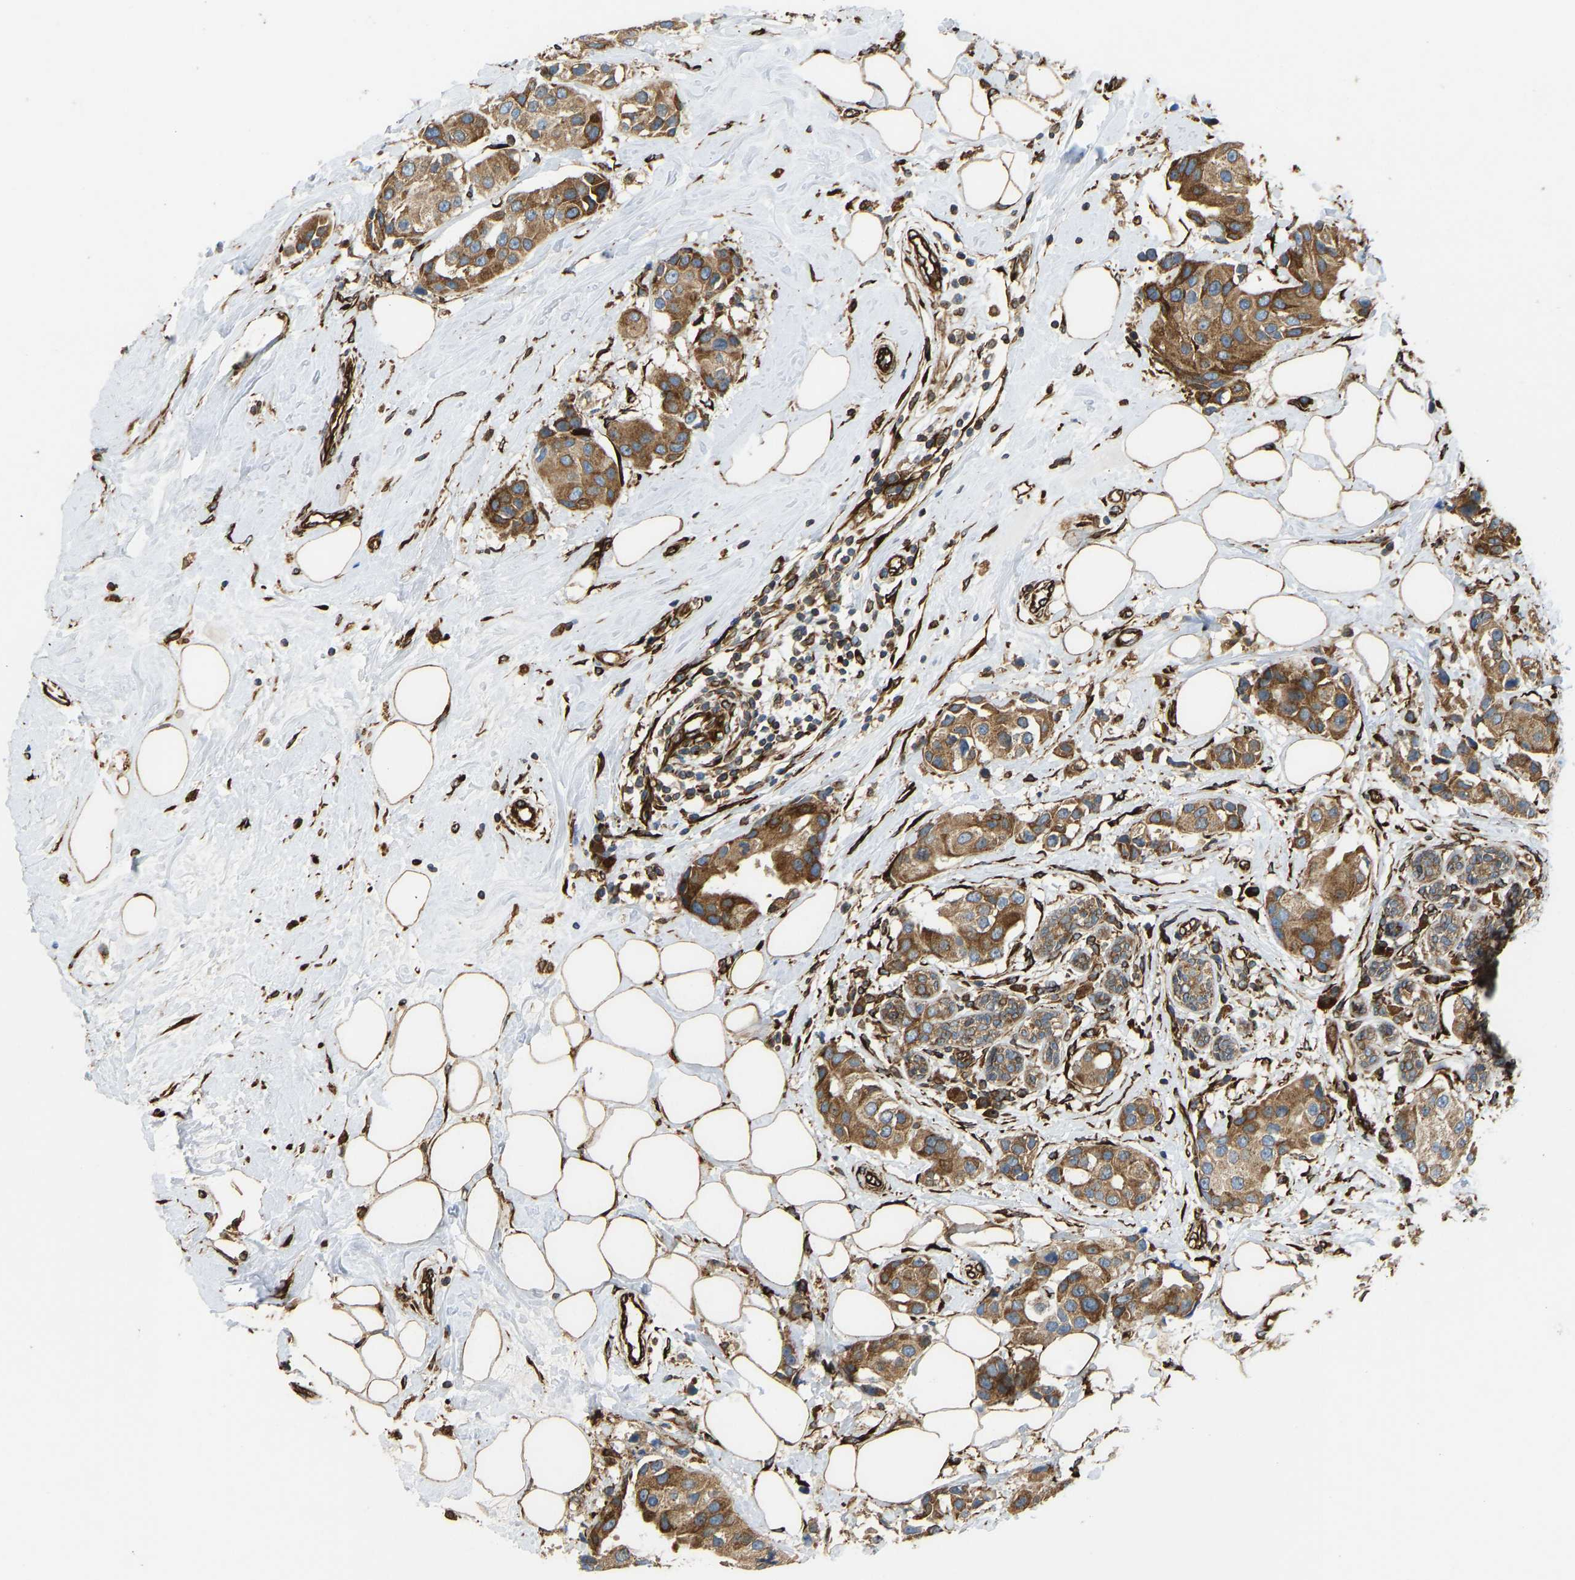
{"staining": {"intensity": "moderate", "quantity": ">75%", "location": "cytoplasmic/membranous"}, "tissue": "breast cancer", "cell_type": "Tumor cells", "image_type": "cancer", "snomed": [{"axis": "morphology", "description": "Normal tissue, NOS"}, {"axis": "morphology", "description": "Duct carcinoma"}, {"axis": "topography", "description": "Breast"}], "caption": "Breast cancer (intraductal carcinoma) tissue displays moderate cytoplasmic/membranous expression in approximately >75% of tumor cells", "gene": "BEX3", "patient": {"sex": "female", "age": 39}}